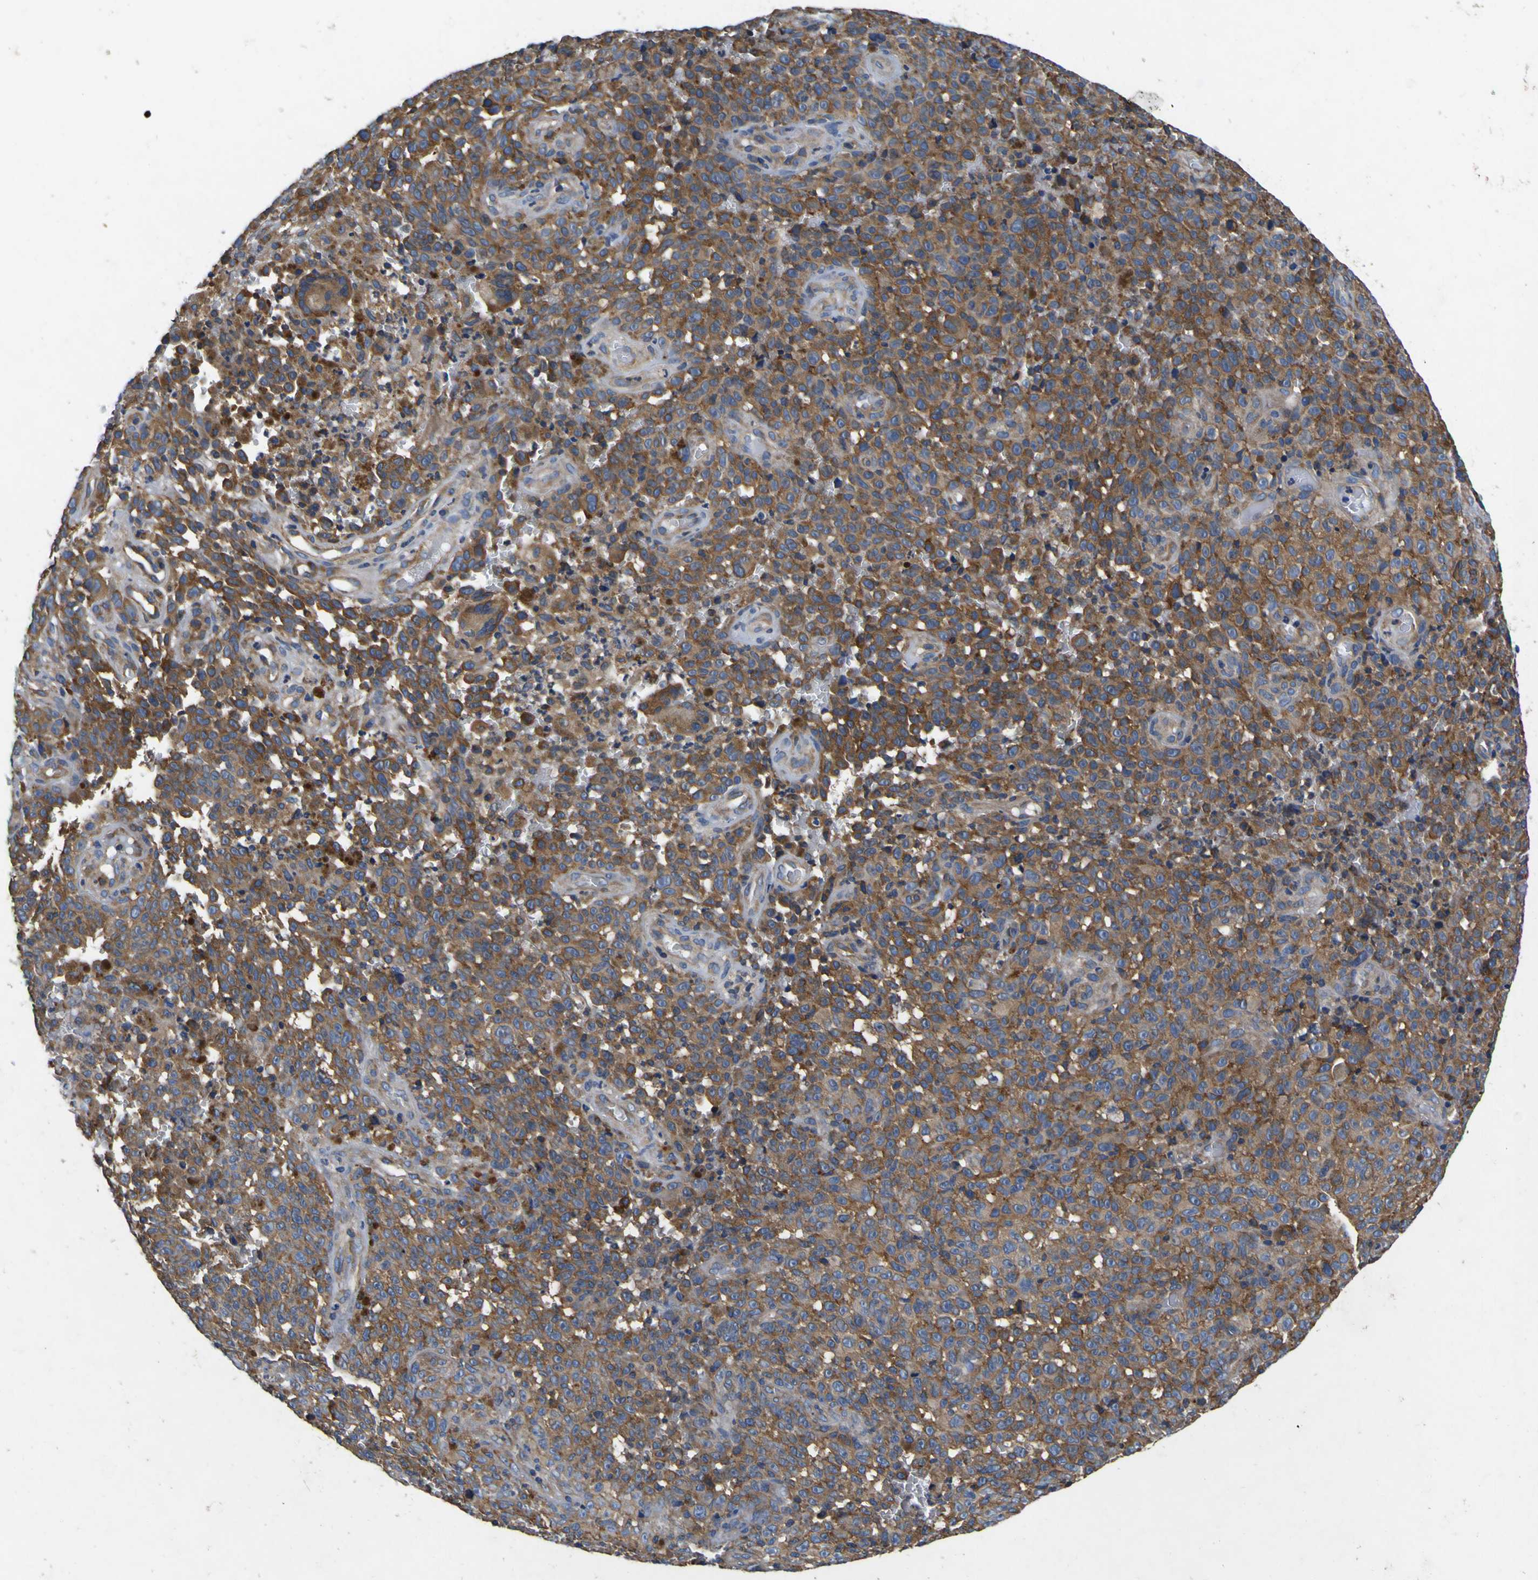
{"staining": {"intensity": "moderate", "quantity": ">75%", "location": "cytoplasmic/membranous"}, "tissue": "melanoma", "cell_type": "Tumor cells", "image_type": "cancer", "snomed": [{"axis": "morphology", "description": "Malignant melanoma, NOS"}, {"axis": "topography", "description": "Skin"}], "caption": "Immunohistochemistry (IHC) of melanoma demonstrates medium levels of moderate cytoplasmic/membranous staining in approximately >75% of tumor cells.", "gene": "CNR2", "patient": {"sex": "female", "age": 82}}